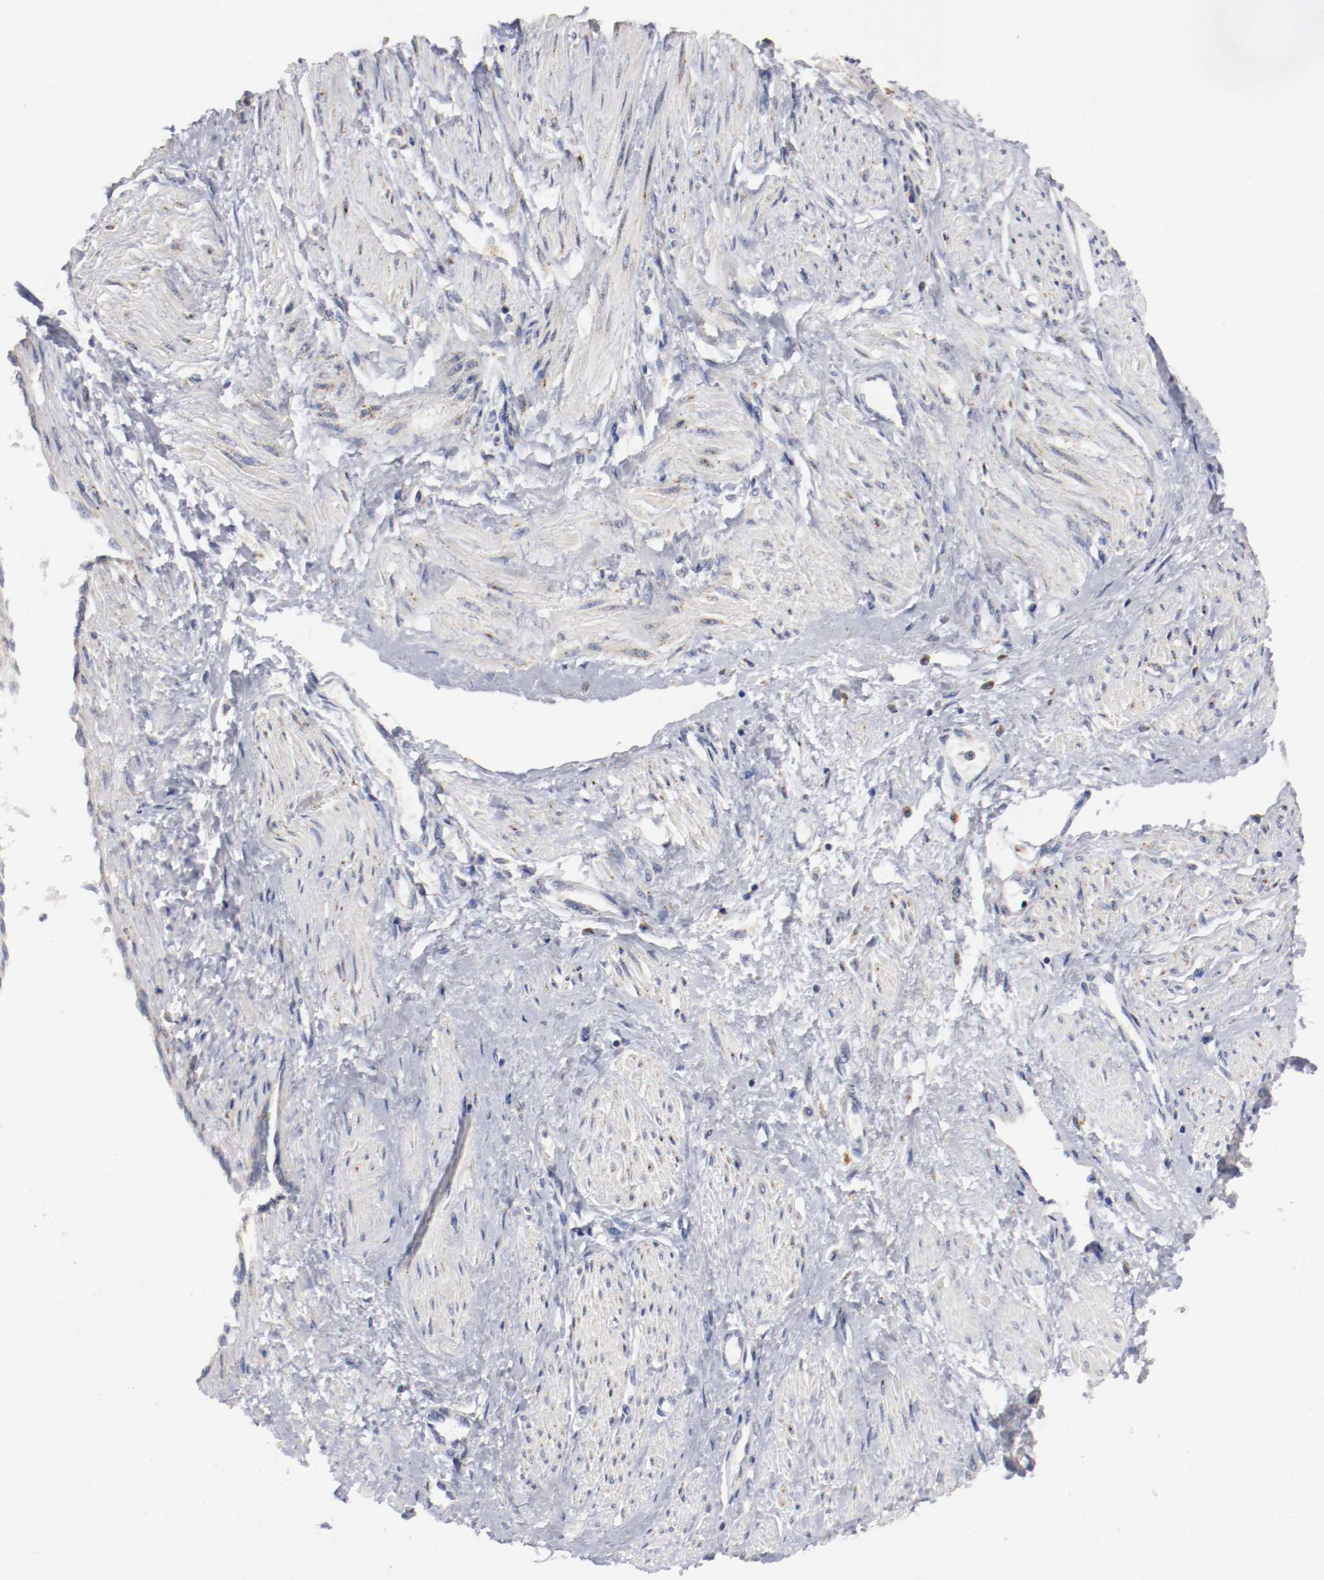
{"staining": {"intensity": "negative", "quantity": "none", "location": "none"}, "tissue": "smooth muscle", "cell_type": "Smooth muscle cells", "image_type": "normal", "snomed": [{"axis": "morphology", "description": "Normal tissue, NOS"}, {"axis": "topography", "description": "Smooth muscle"}, {"axis": "topography", "description": "Uterus"}], "caption": "This is an immunohistochemistry (IHC) histopathology image of normal human smooth muscle. There is no expression in smooth muscle cells.", "gene": "TRAF2", "patient": {"sex": "female", "age": 39}}